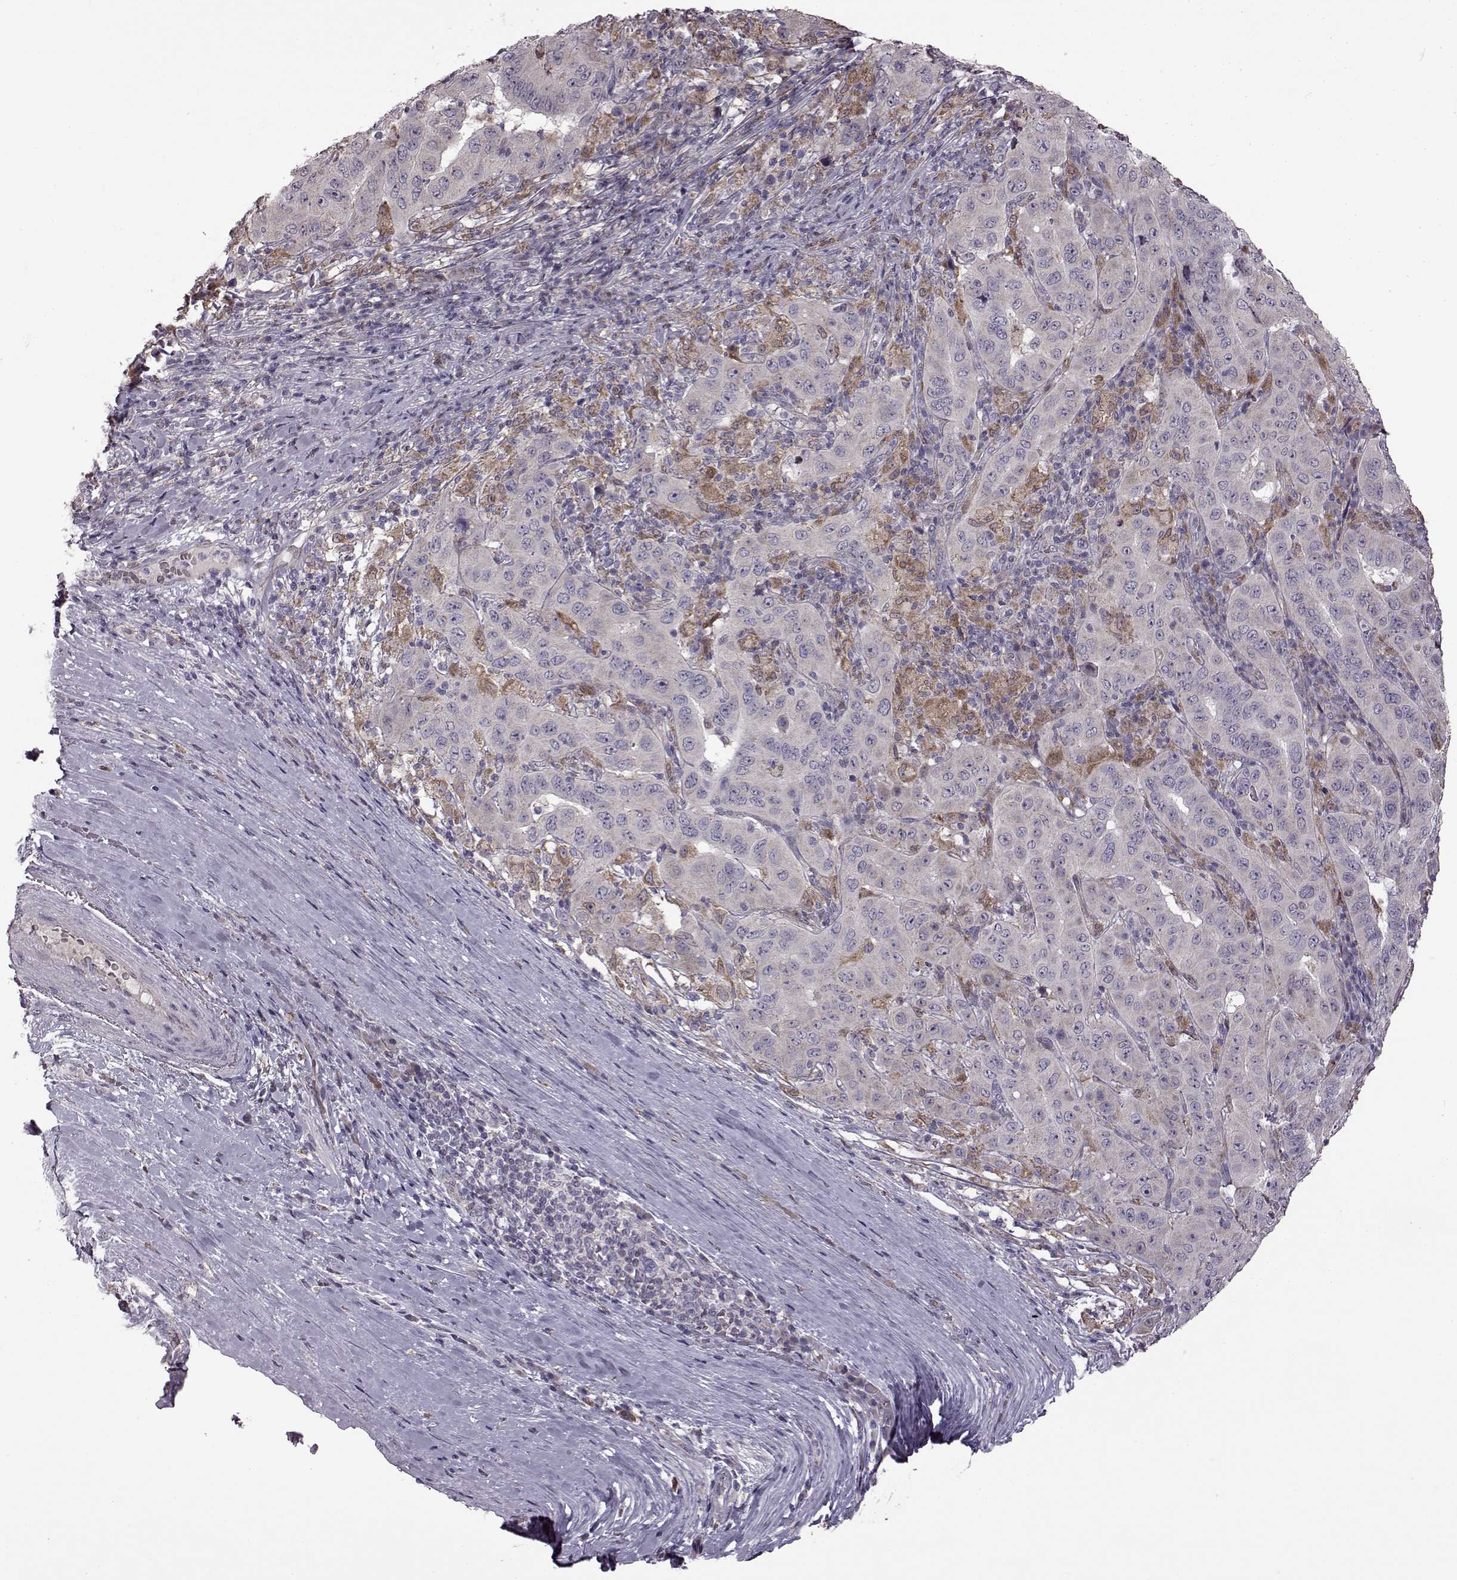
{"staining": {"intensity": "negative", "quantity": "none", "location": "none"}, "tissue": "pancreatic cancer", "cell_type": "Tumor cells", "image_type": "cancer", "snomed": [{"axis": "morphology", "description": "Adenocarcinoma, NOS"}, {"axis": "topography", "description": "Pancreas"}], "caption": "DAB immunohistochemical staining of human pancreatic cancer (adenocarcinoma) shows no significant positivity in tumor cells.", "gene": "B3GNT6", "patient": {"sex": "male", "age": 63}}